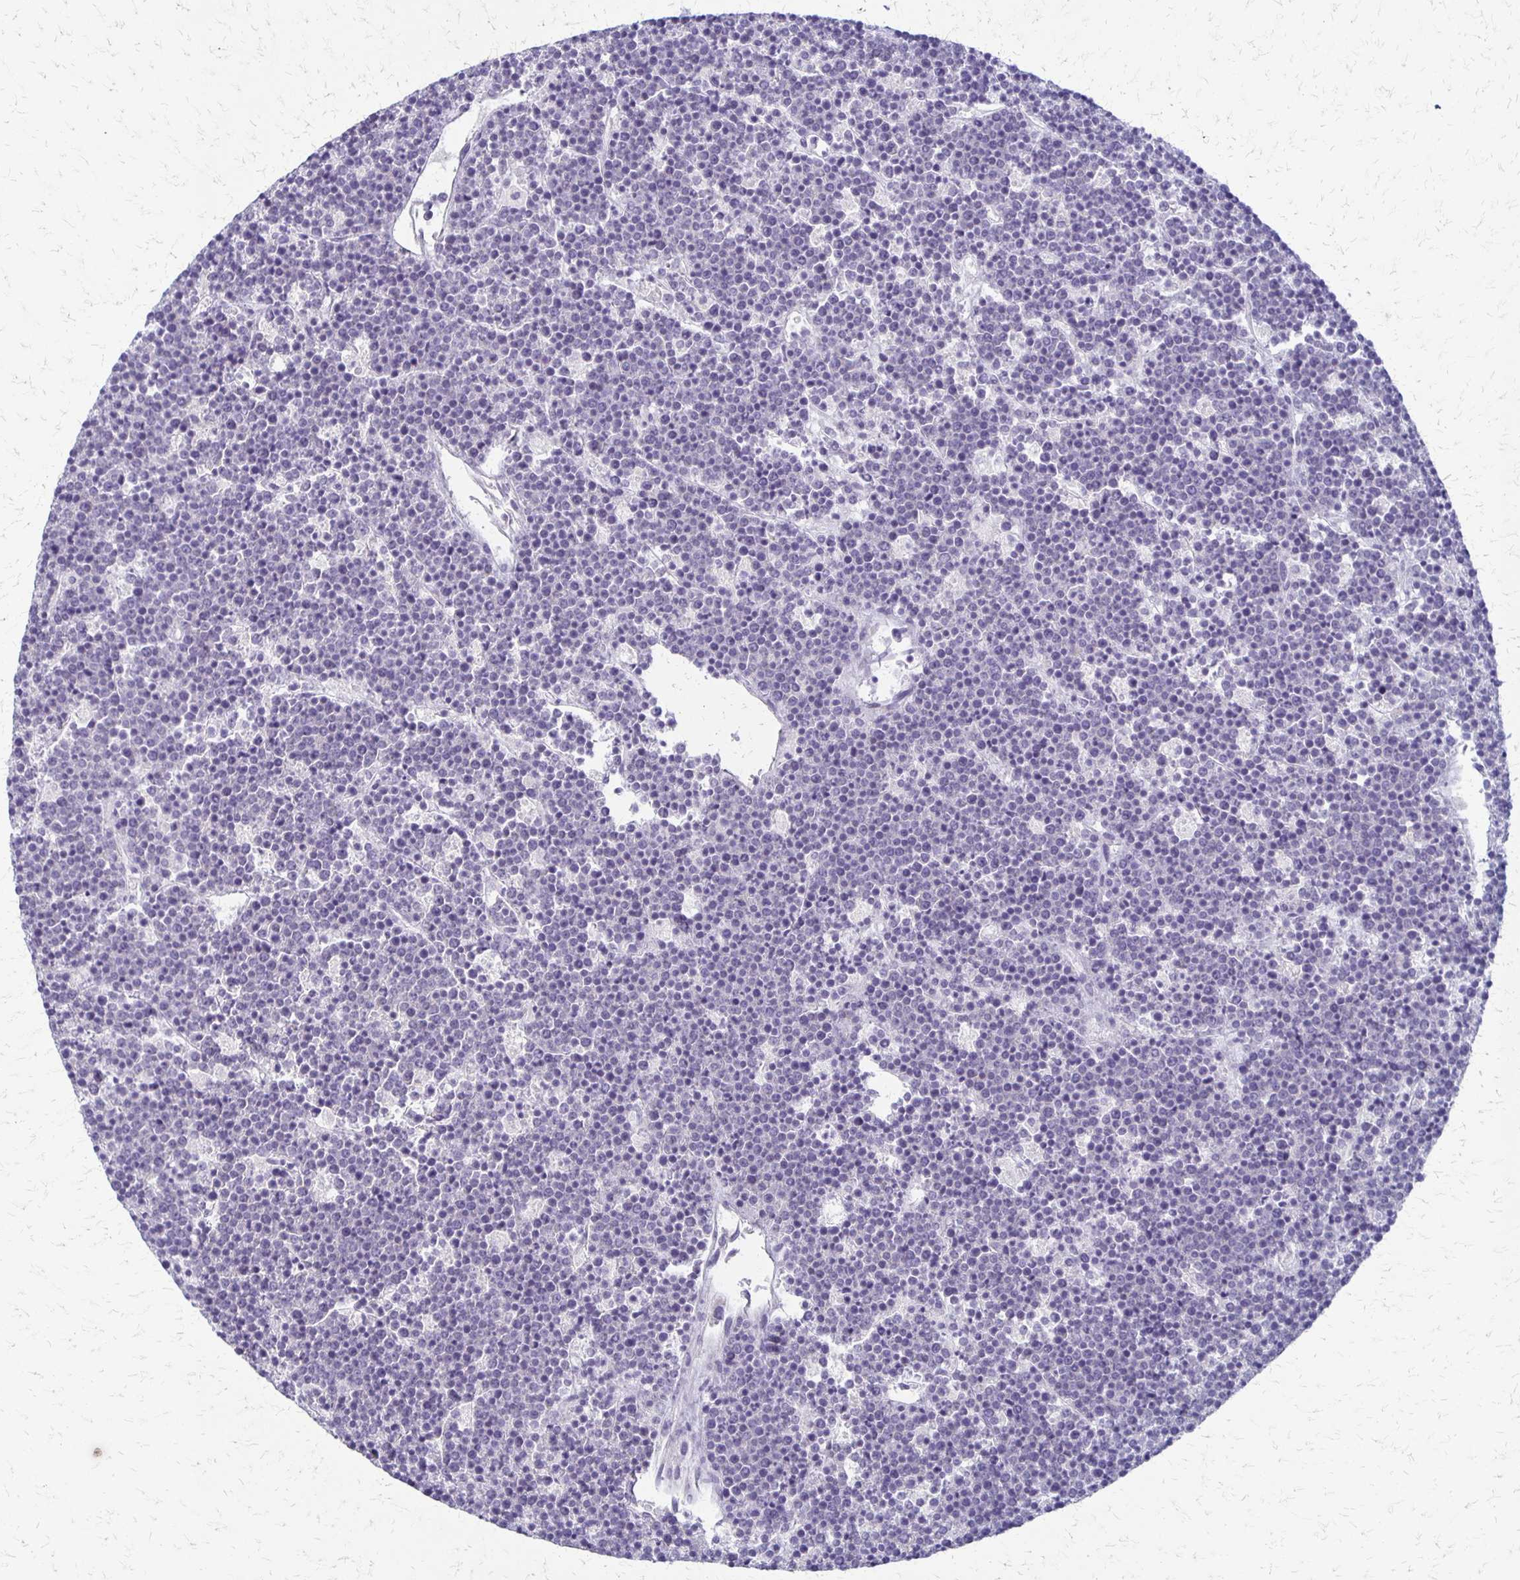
{"staining": {"intensity": "negative", "quantity": "none", "location": "none"}, "tissue": "lymphoma", "cell_type": "Tumor cells", "image_type": "cancer", "snomed": [{"axis": "morphology", "description": "Malignant lymphoma, non-Hodgkin's type, High grade"}, {"axis": "topography", "description": "Ovary"}], "caption": "Immunohistochemistry (IHC) of human high-grade malignant lymphoma, non-Hodgkin's type reveals no expression in tumor cells.", "gene": "RHOC", "patient": {"sex": "female", "age": 56}}